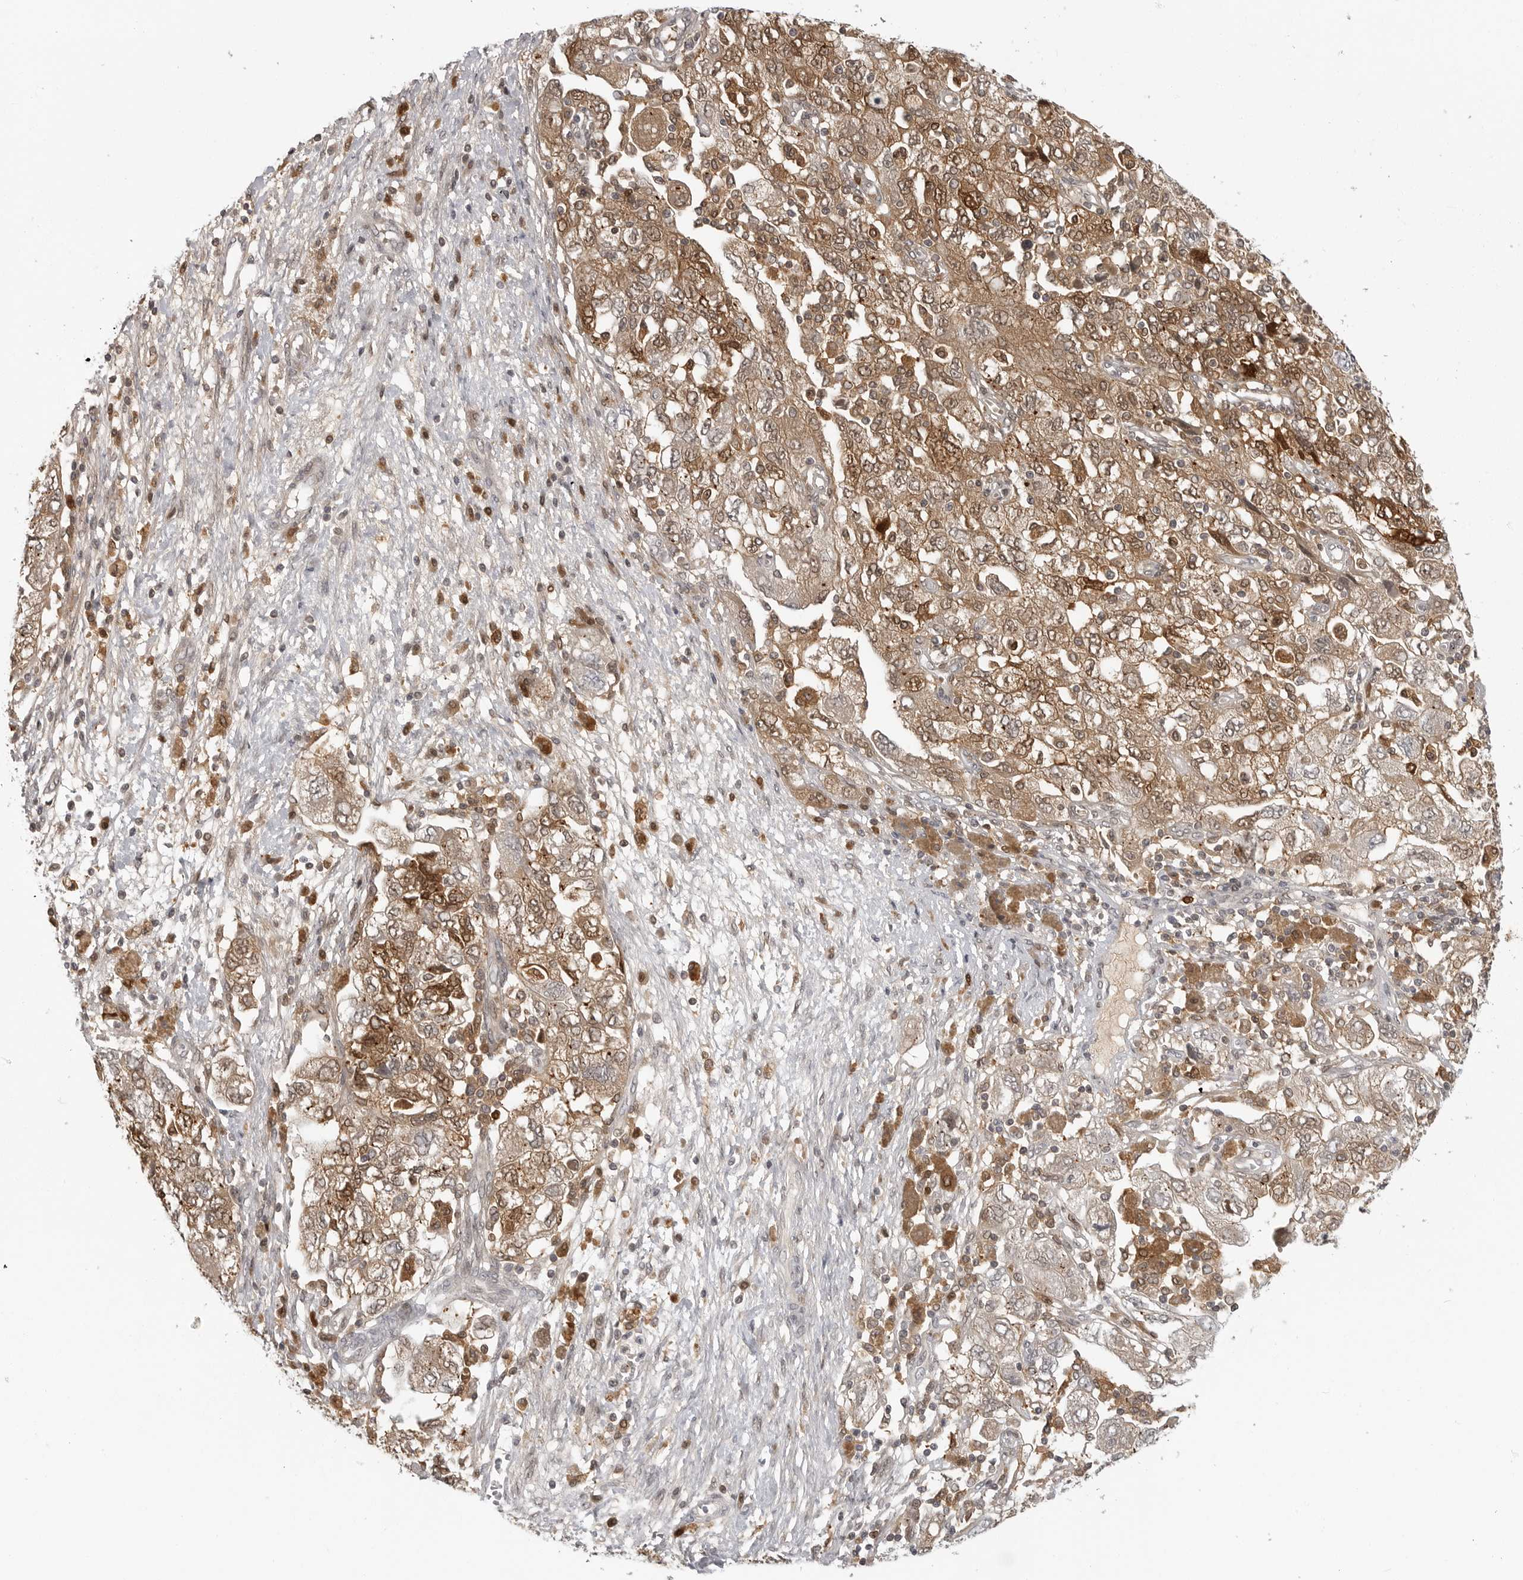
{"staining": {"intensity": "moderate", "quantity": ">75%", "location": "cytoplasmic/membranous"}, "tissue": "ovarian cancer", "cell_type": "Tumor cells", "image_type": "cancer", "snomed": [{"axis": "morphology", "description": "Carcinoma, NOS"}, {"axis": "morphology", "description": "Cystadenocarcinoma, serous, NOS"}, {"axis": "topography", "description": "Ovary"}], "caption": "Immunohistochemistry image of human ovarian cancer stained for a protein (brown), which exhibits medium levels of moderate cytoplasmic/membranous staining in approximately >75% of tumor cells.", "gene": "CTIF", "patient": {"sex": "female", "age": 69}}